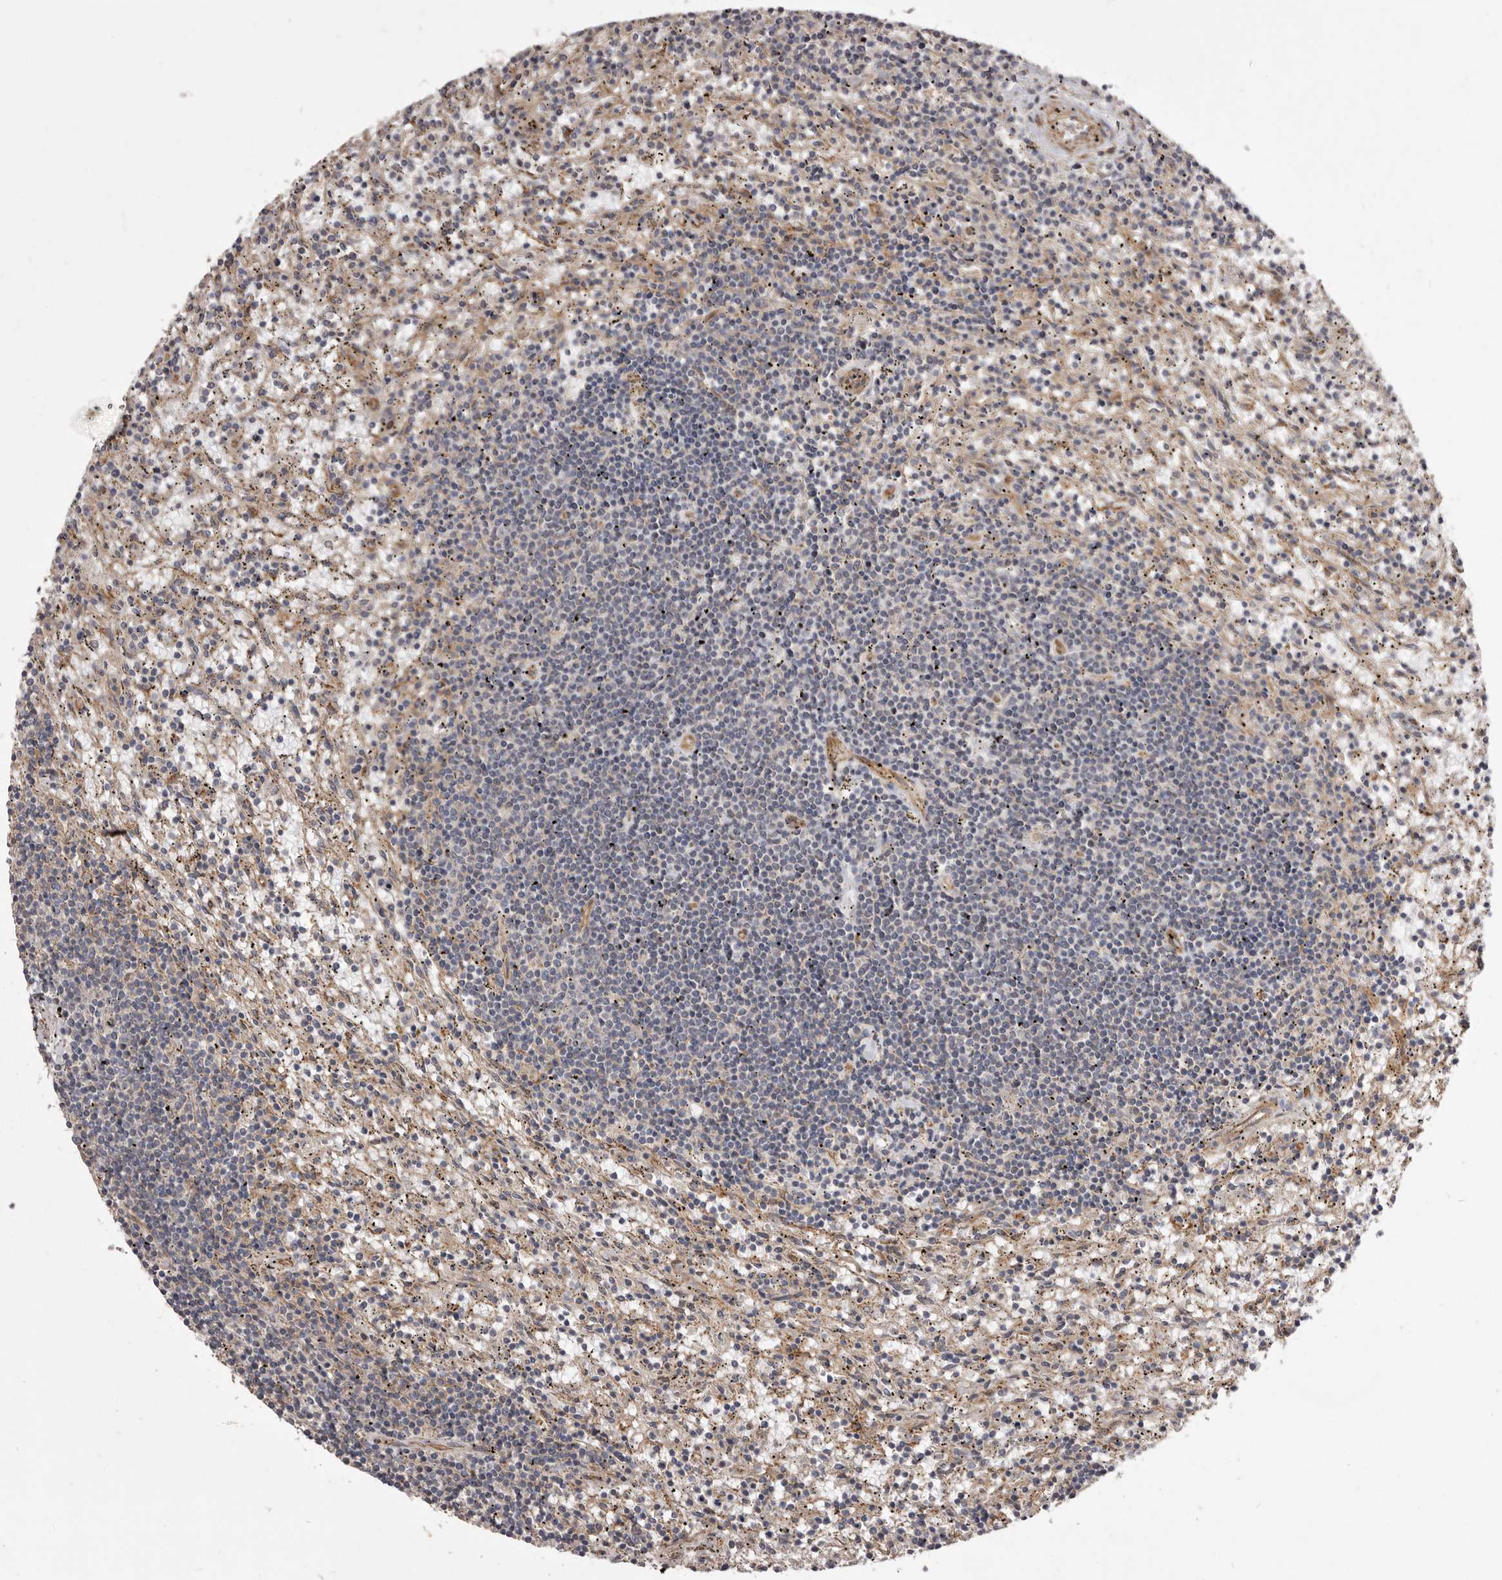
{"staining": {"intensity": "negative", "quantity": "none", "location": "none"}, "tissue": "lymphoma", "cell_type": "Tumor cells", "image_type": "cancer", "snomed": [{"axis": "morphology", "description": "Malignant lymphoma, non-Hodgkin's type, Low grade"}, {"axis": "topography", "description": "Spleen"}], "caption": "An IHC image of malignant lymphoma, non-Hodgkin's type (low-grade) is shown. There is no staining in tumor cells of malignant lymphoma, non-Hodgkin's type (low-grade).", "gene": "VPS45", "patient": {"sex": "male", "age": 76}}